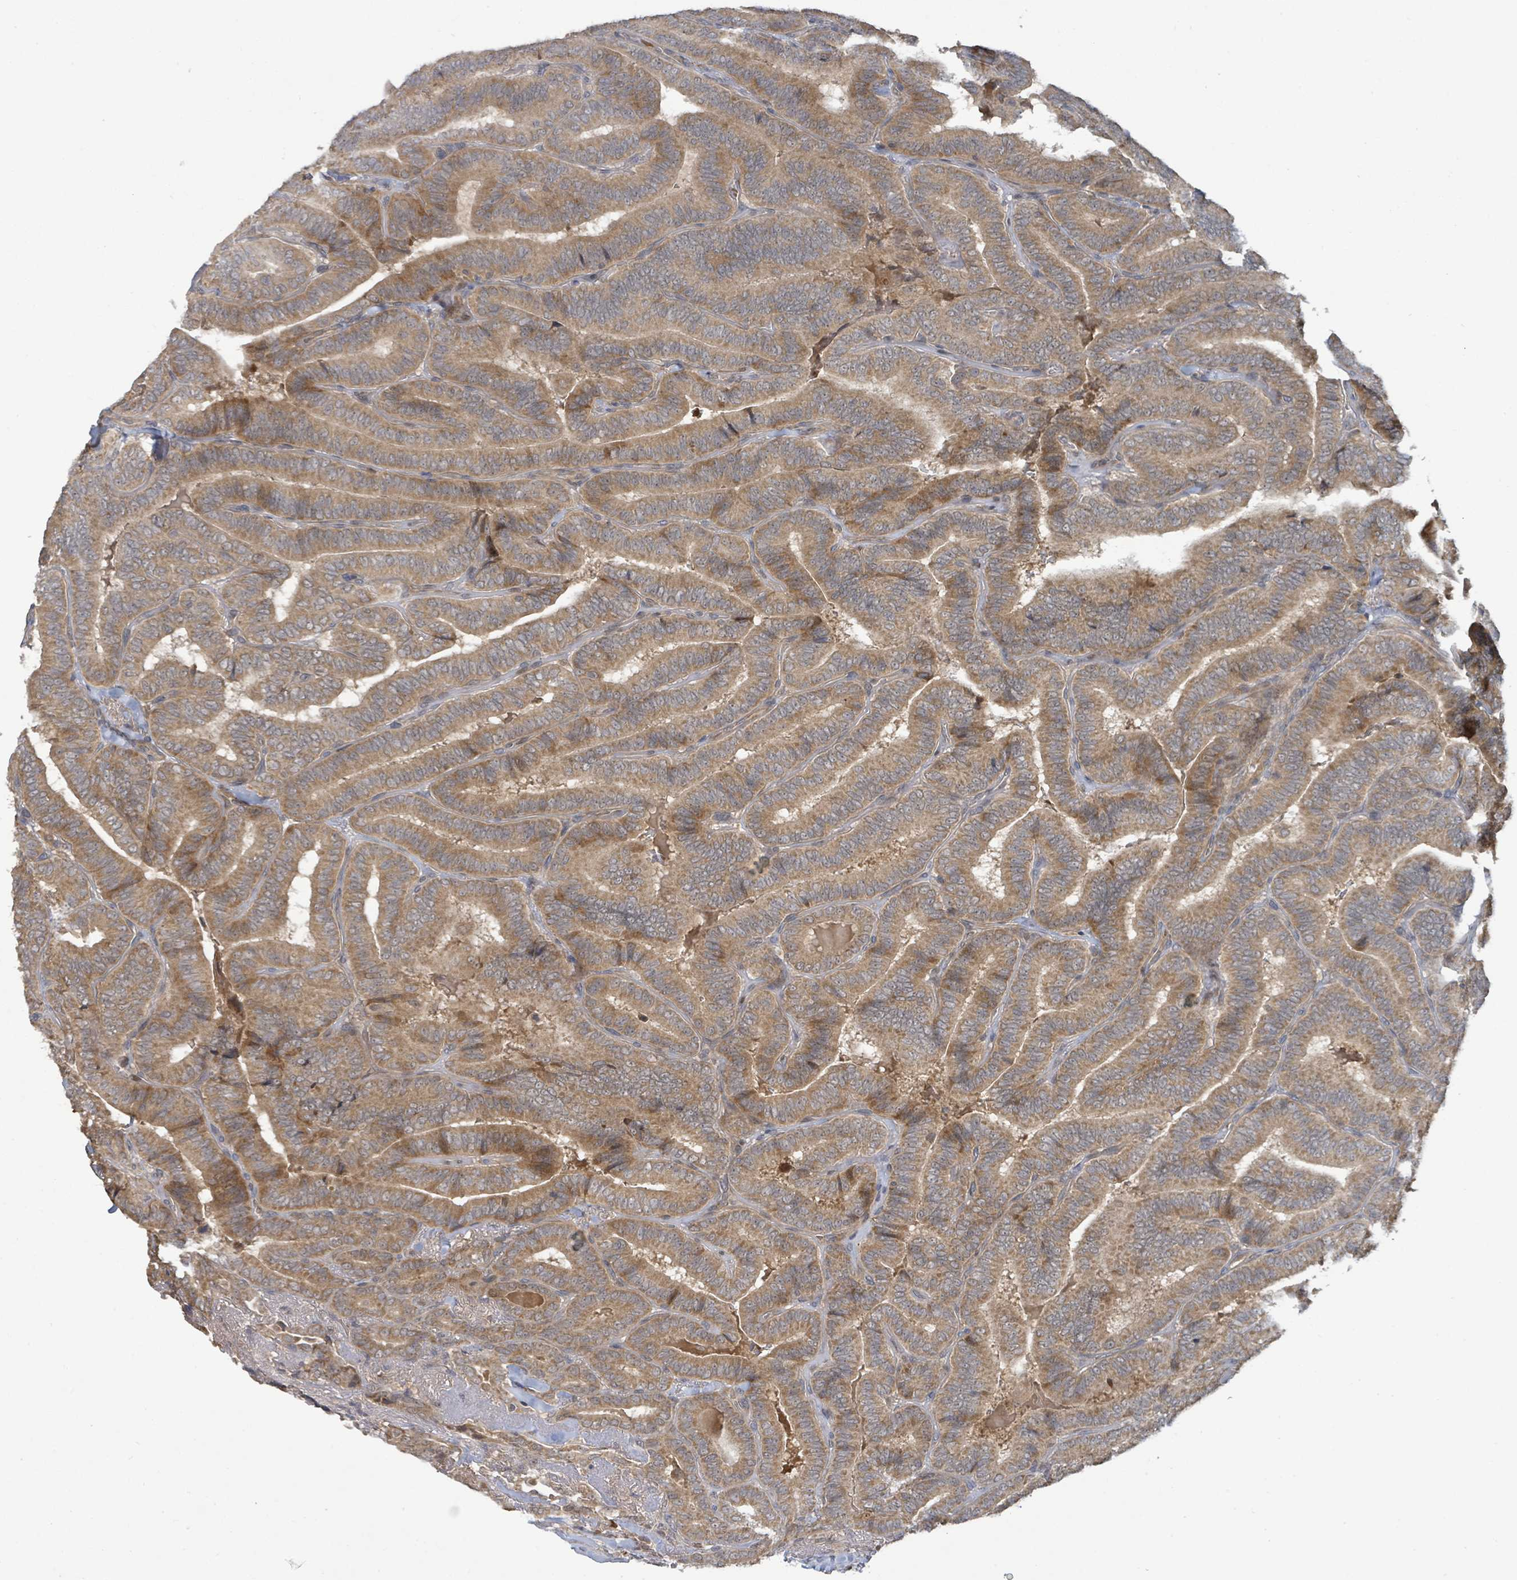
{"staining": {"intensity": "moderate", "quantity": ">75%", "location": "cytoplasmic/membranous"}, "tissue": "thyroid cancer", "cell_type": "Tumor cells", "image_type": "cancer", "snomed": [{"axis": "morphology", "description": "Papillary adenocarcinoma, NOS"}, {"axis": "topography", "description": "Thyroid gland"}], "caption": "IHC (DAB (3,3'-diaminobenzidine)) staining of thyroid cancer reveals moderate cytoplasmic/membranous protein positivity in about >75% of tumor cells.", "gene": "ITGA11", "patient": {"sex": "male", "age": 61}}